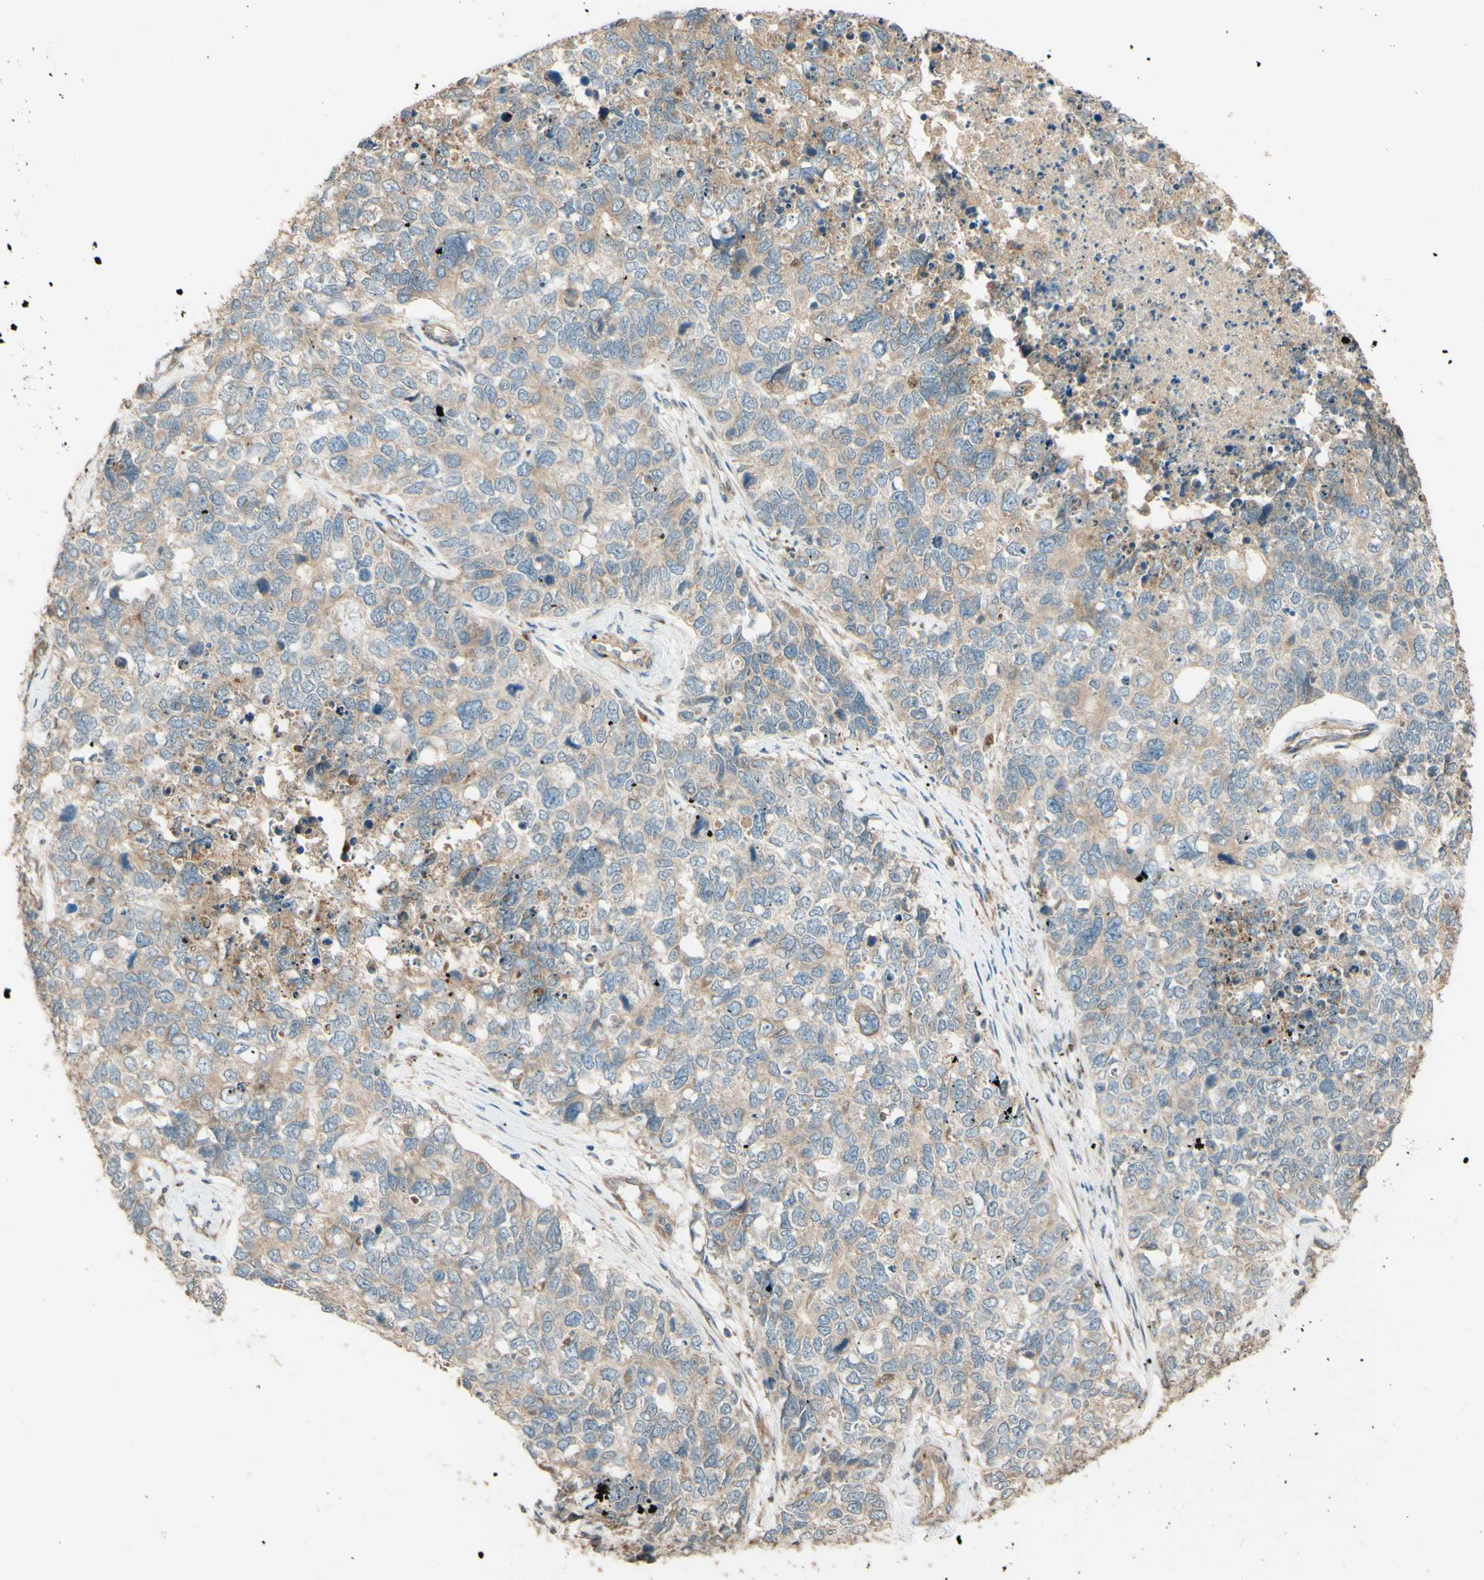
{"staining": {"intensity": "weak", "quantity": "25%-75%", "location": "cytoplasmic/membranous"}, "tissue": "cervical cancer", "cell_type": "Tumor cells", "image_type": "cancer", "snomed": [{"axis": "morphology", "description": "Squamous cell carcinoma, NOS"}, {"axis": "topography", "description": "Cervix"}], "caption": "Protein expression analysis of cervical squamous cell carcinoma demonstrates weak cytoplasmic/membranous positivity in about 25%-75% of tumor cells.", "gene": "RNF19A", "patient": {"sex": "female", "age": 63}}